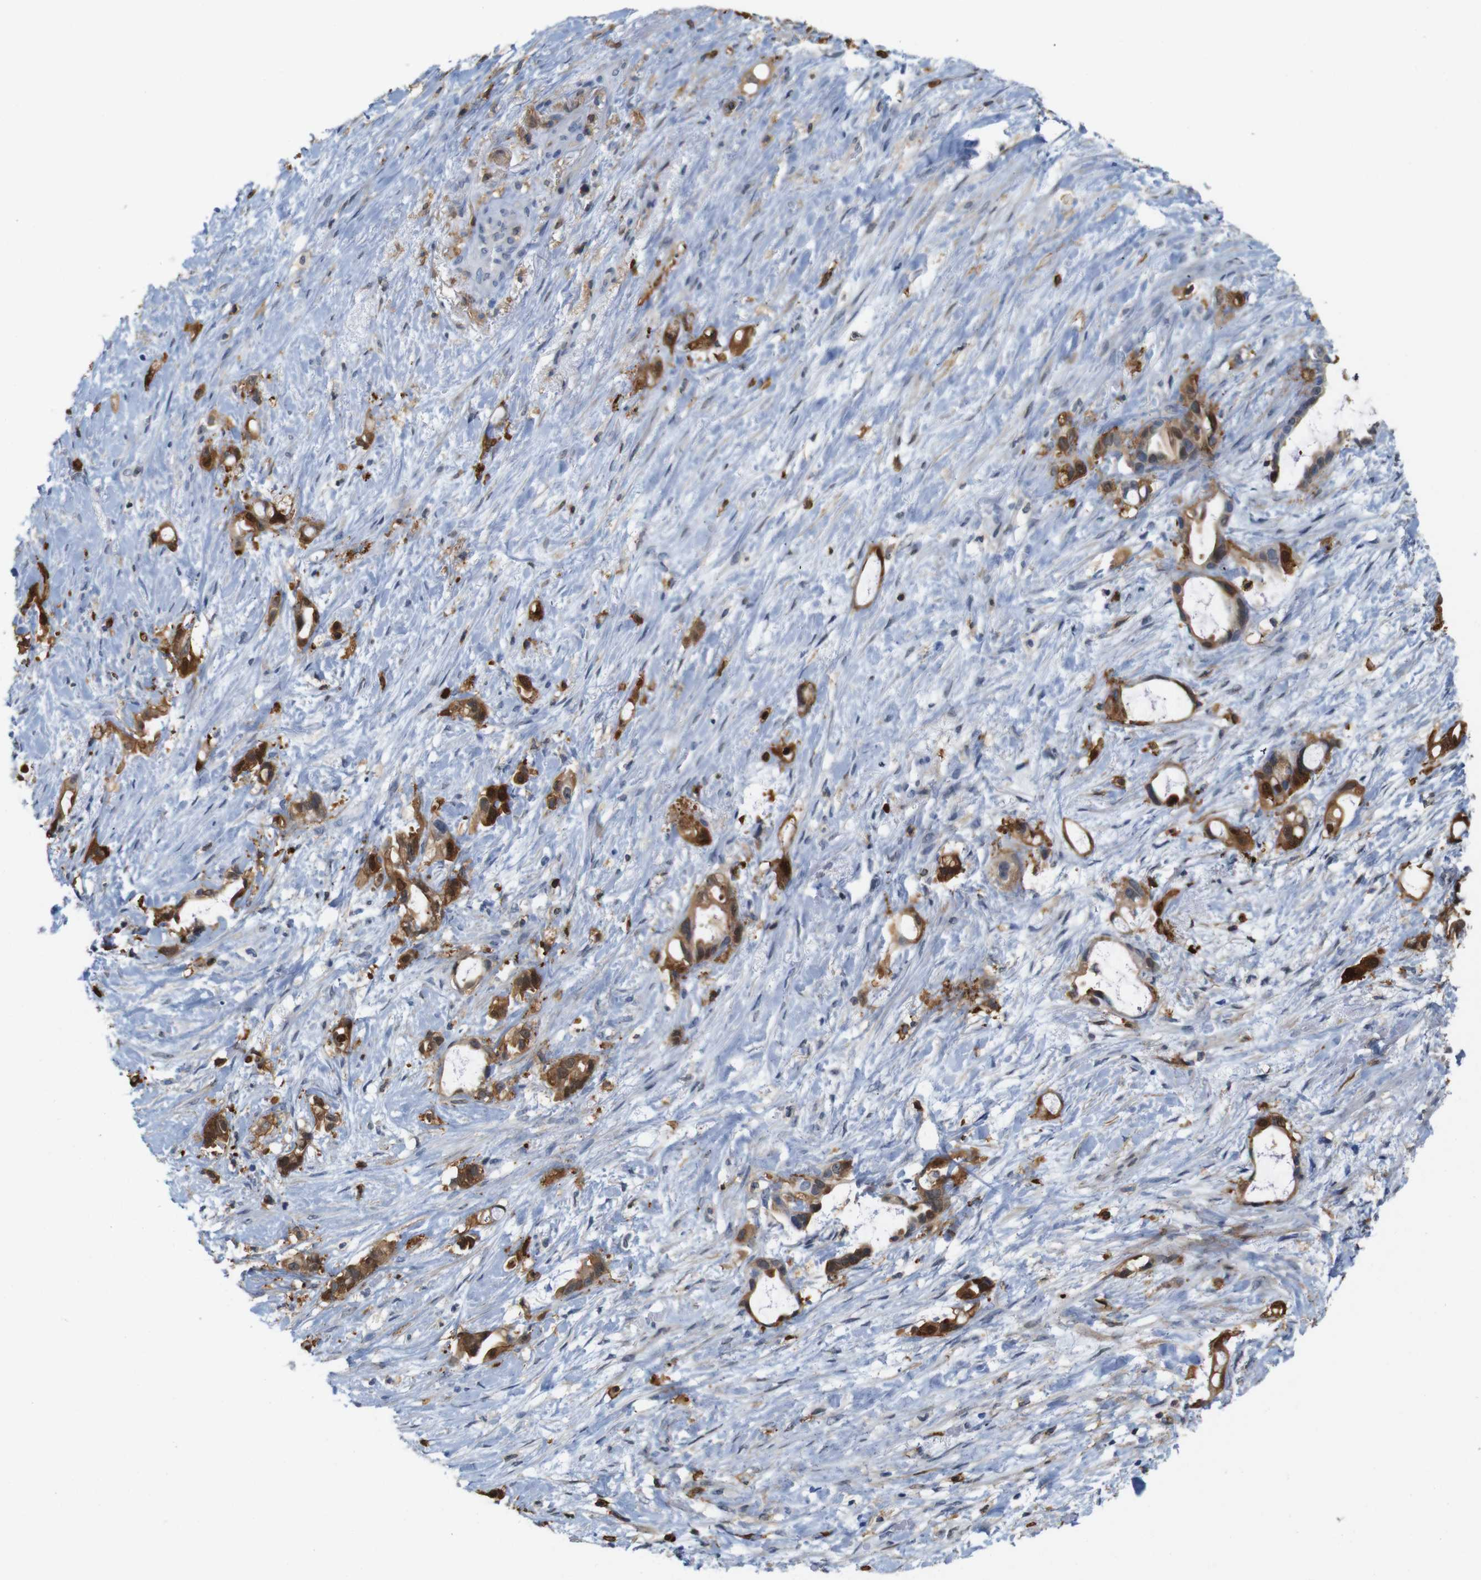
{"staining": {"intensity": "moderate", "quantity": ">75%", "location": "cytoplasmic/membranous,nuclear"}, "tissue": "liver cancer", "cell_type": "Tumor cells", "image_type": "cancer", "snomed": [{"axis": "morphology", "description": "Cholangiocarcinoma"}, {"axis": "topography", "description": "Liver"}], "caption": "Liver cancer stained with DAB immunohistochemistry demonstrates medium levels of moderate cytoplasmic/membranous and nuclear positivity in approximately >75% of tumor cells.", "gene": "ANXA1", "patient": {"sex": "female", "age": 65}}